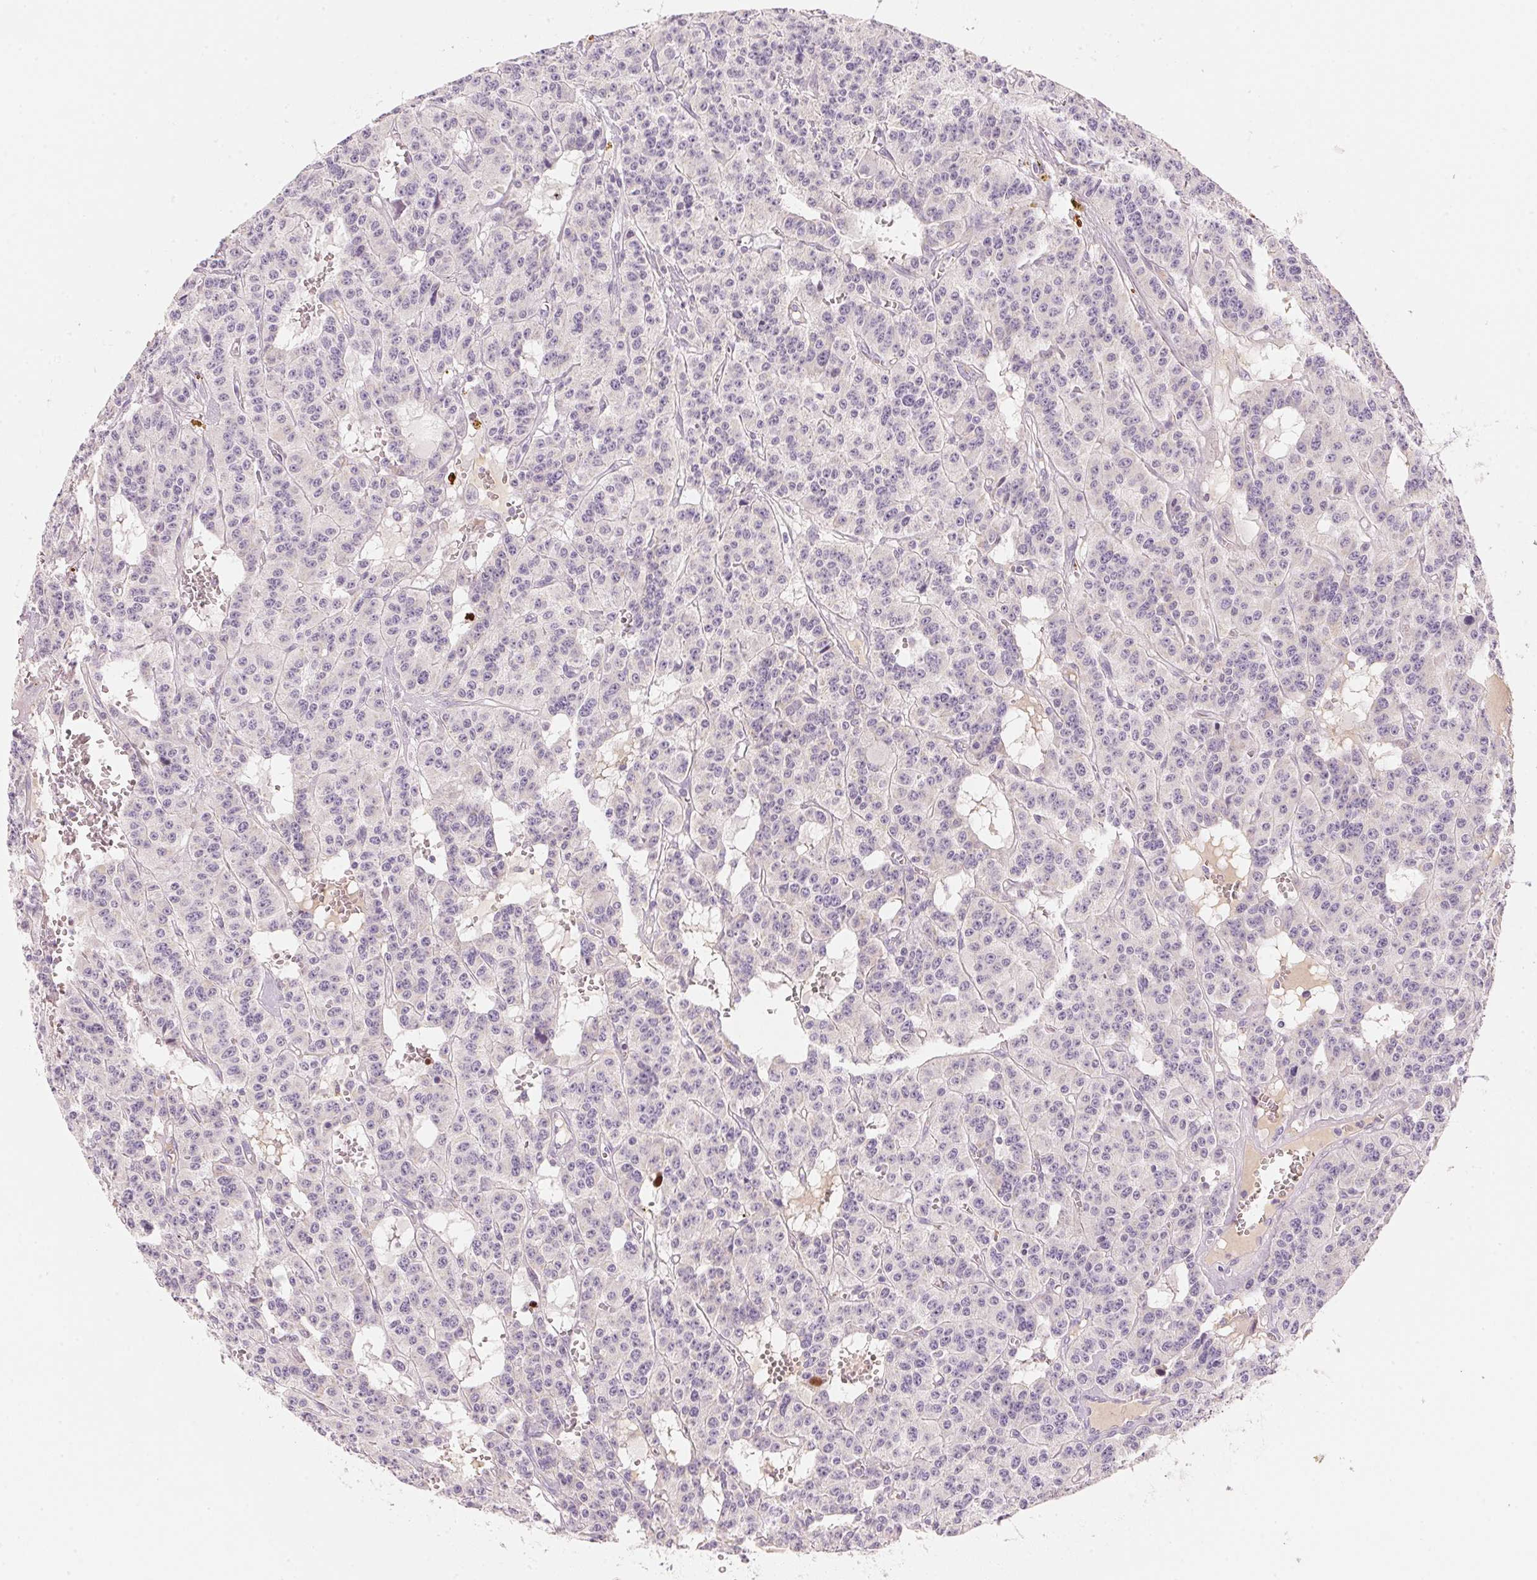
{"staining": {"intensity": "negative", "quantity": "none", "location": "none"}, "tissue": "carcinoid", "cell_type": "Tumor cells", "image_type": "cancer", "snomed": [{"axis": "morphology", "description": "Carcinoid, malignant, NOS"}, {"axis": "topography", "description": "Lung"}], "caption": "This histopathology image is of malignant carcinoid stained with immunohistochemistry to label a protein in brown with the nuclei are counter-stained blue. There is no positivity in tumor cells. The staining was performed using DAB (3,3'-diaminobenzidine) to visualize the protein expression in brown, while the nuclei were stained in blue with hematoxylin (Magnification: 20x).", "gene": "RMDN2", "patient": {"sex": "female", "age": 71}}